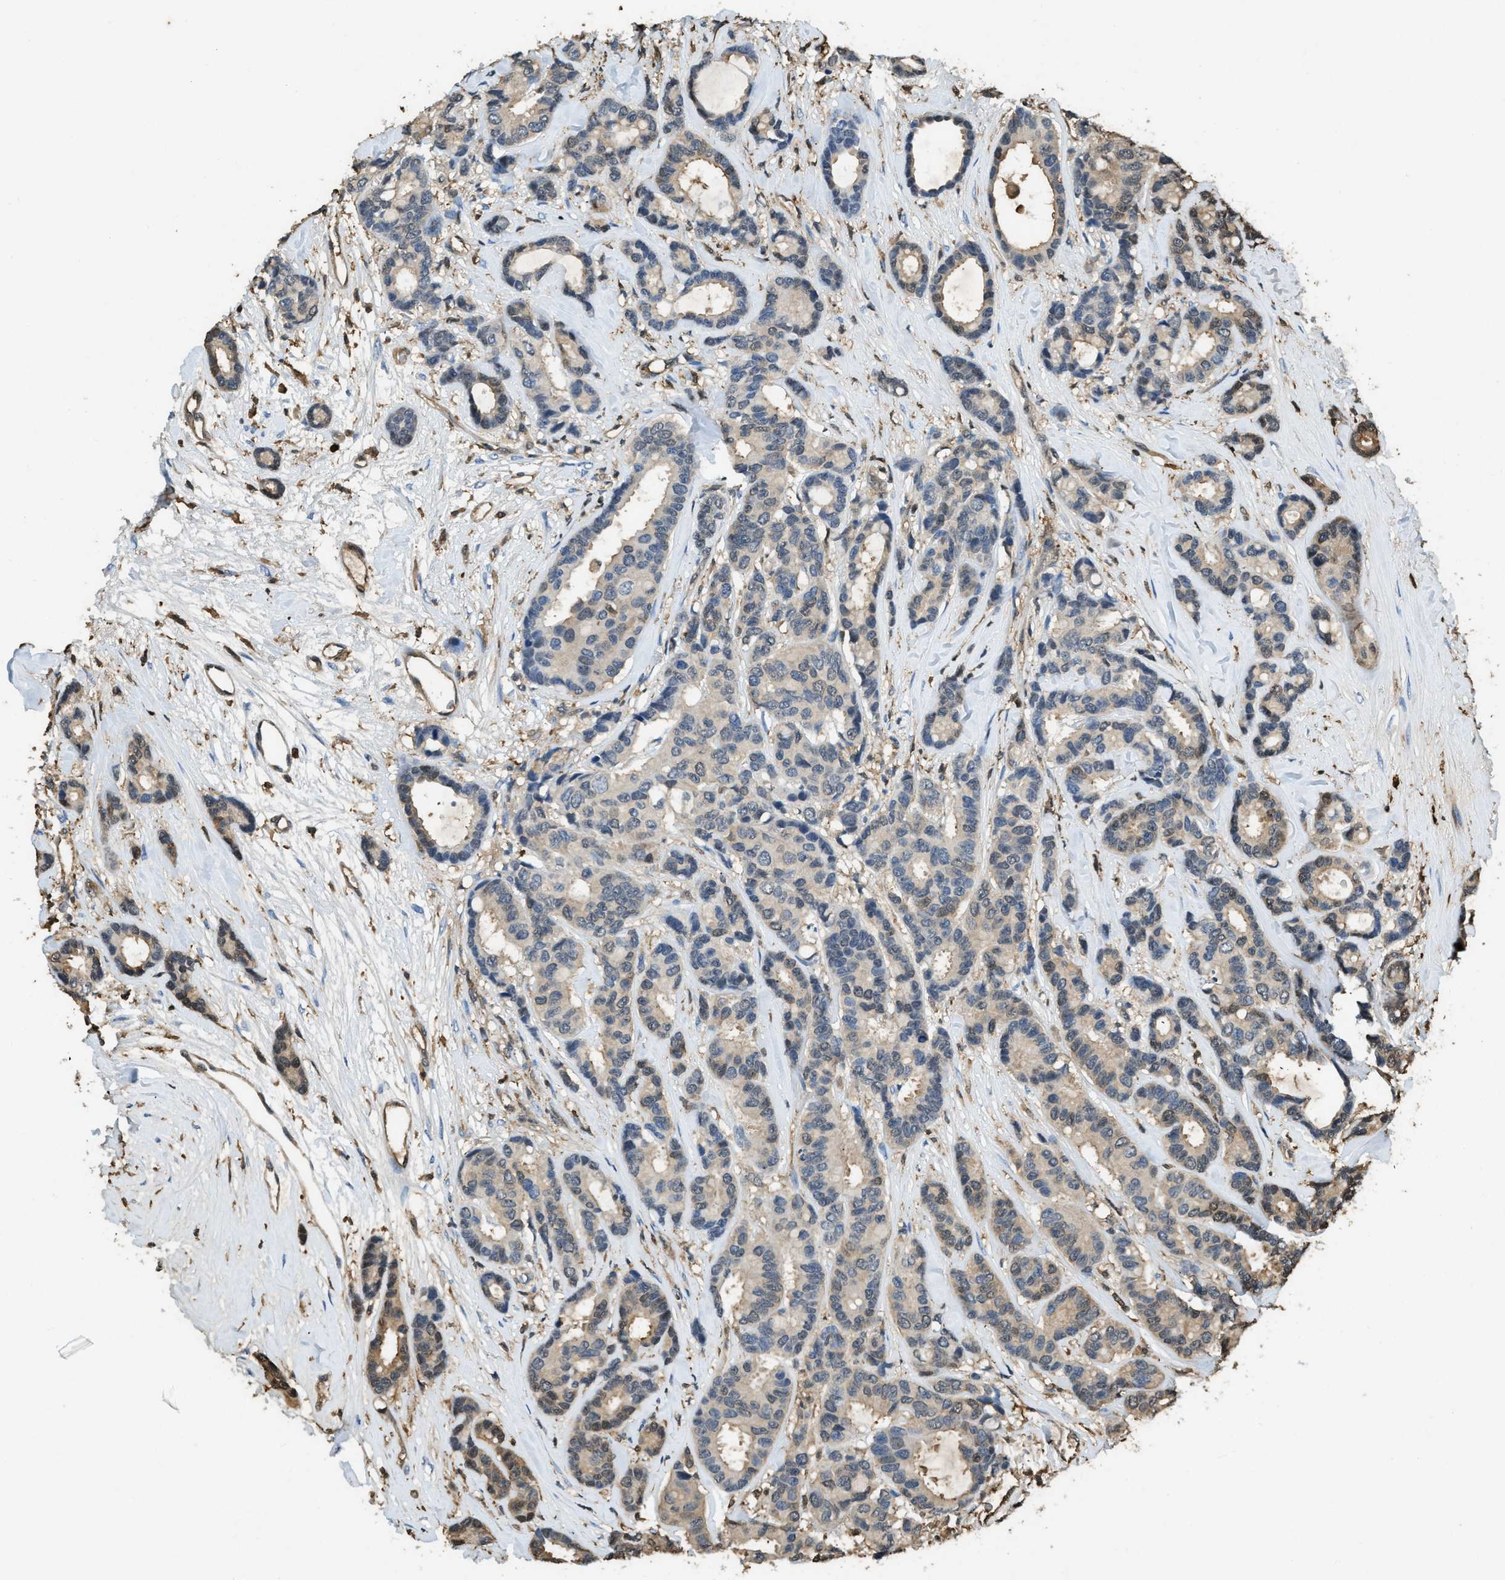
{"staining": {"intensity": "weak", "quantity": "25%-75%", "location": "cytoplasmic/membranous"}, "tissue": "breast cancer", "cell_type": "Tumor cells", "image_type": "cancer", "snomed": [{"axis": "morphology", "description": "Duct carcinoma"}, {"axis": "topography", "description": "Breast"}], "caption": "Human breast cancer (infiltrating ductal carcinoma) stained for a protein (brown) displays weak cytoplasmic/membranous positive positivity in approximately 25%-75% of tumor cells.", "gene": "ARHGDIB", "patient": {"sex": "female", "age": 87}}